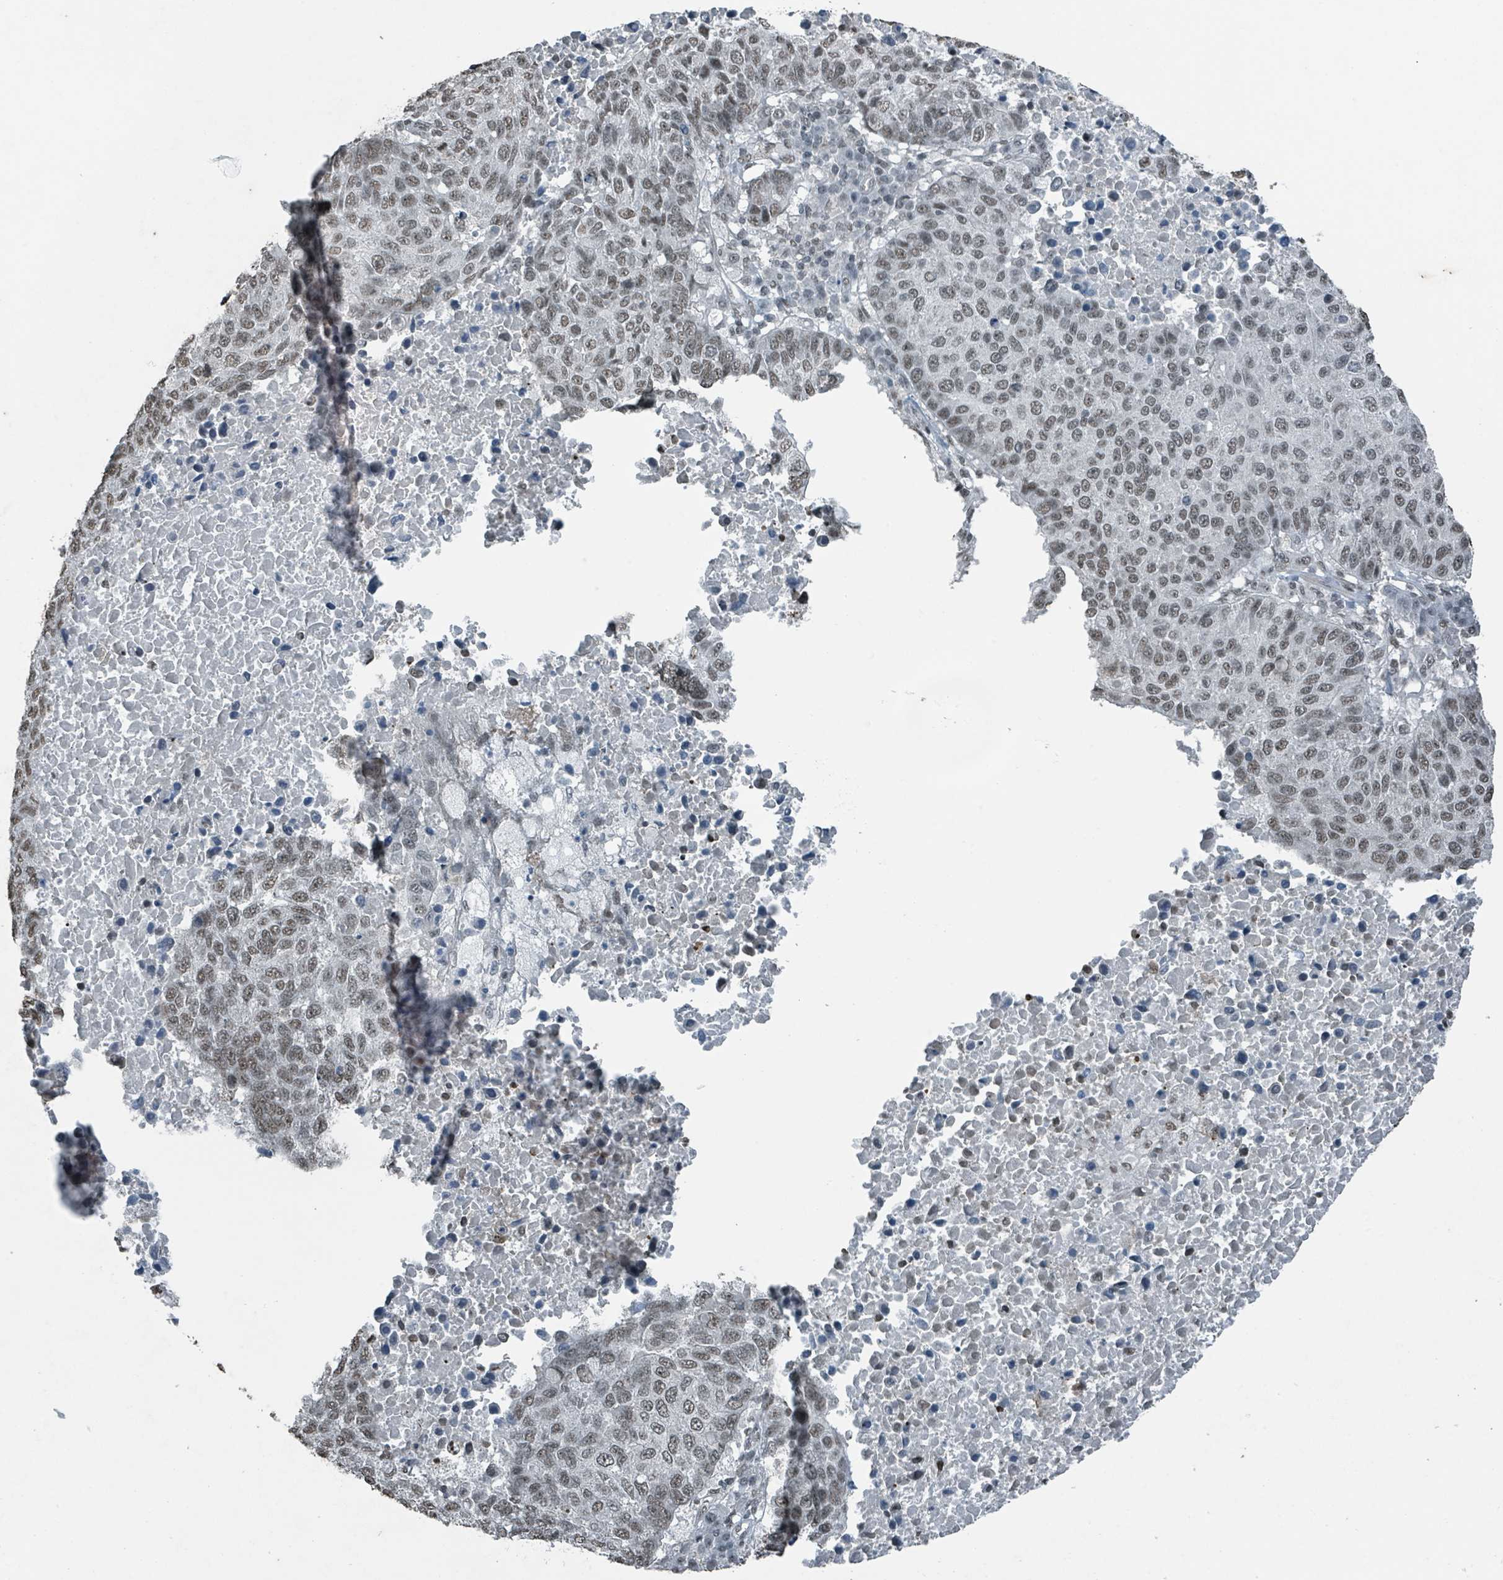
{"staining": {"intensity": "weak", "quantity": ">75%", "location": "nuclear"}, "tissue": "lung cancer", "cell_type": "Tumor cells", "image_type": "cancer", "snomed": [{"axis": "morphology", "description": "Squamous cell carcinoma, NOS"}, {"axis": "topography", "description": "Lung"}], "caption": "This photomicrograph exhibits lung cancer (squamous cell carcinoma) stained with immunohistochemistry (IHC) to label a protein in brown. The nuclear of tumor cells show weak positivity for the protein. Nuclei are counter-stained blue.", "gene": "PHIP", "patient": {"sex": "male", "age": 73}}